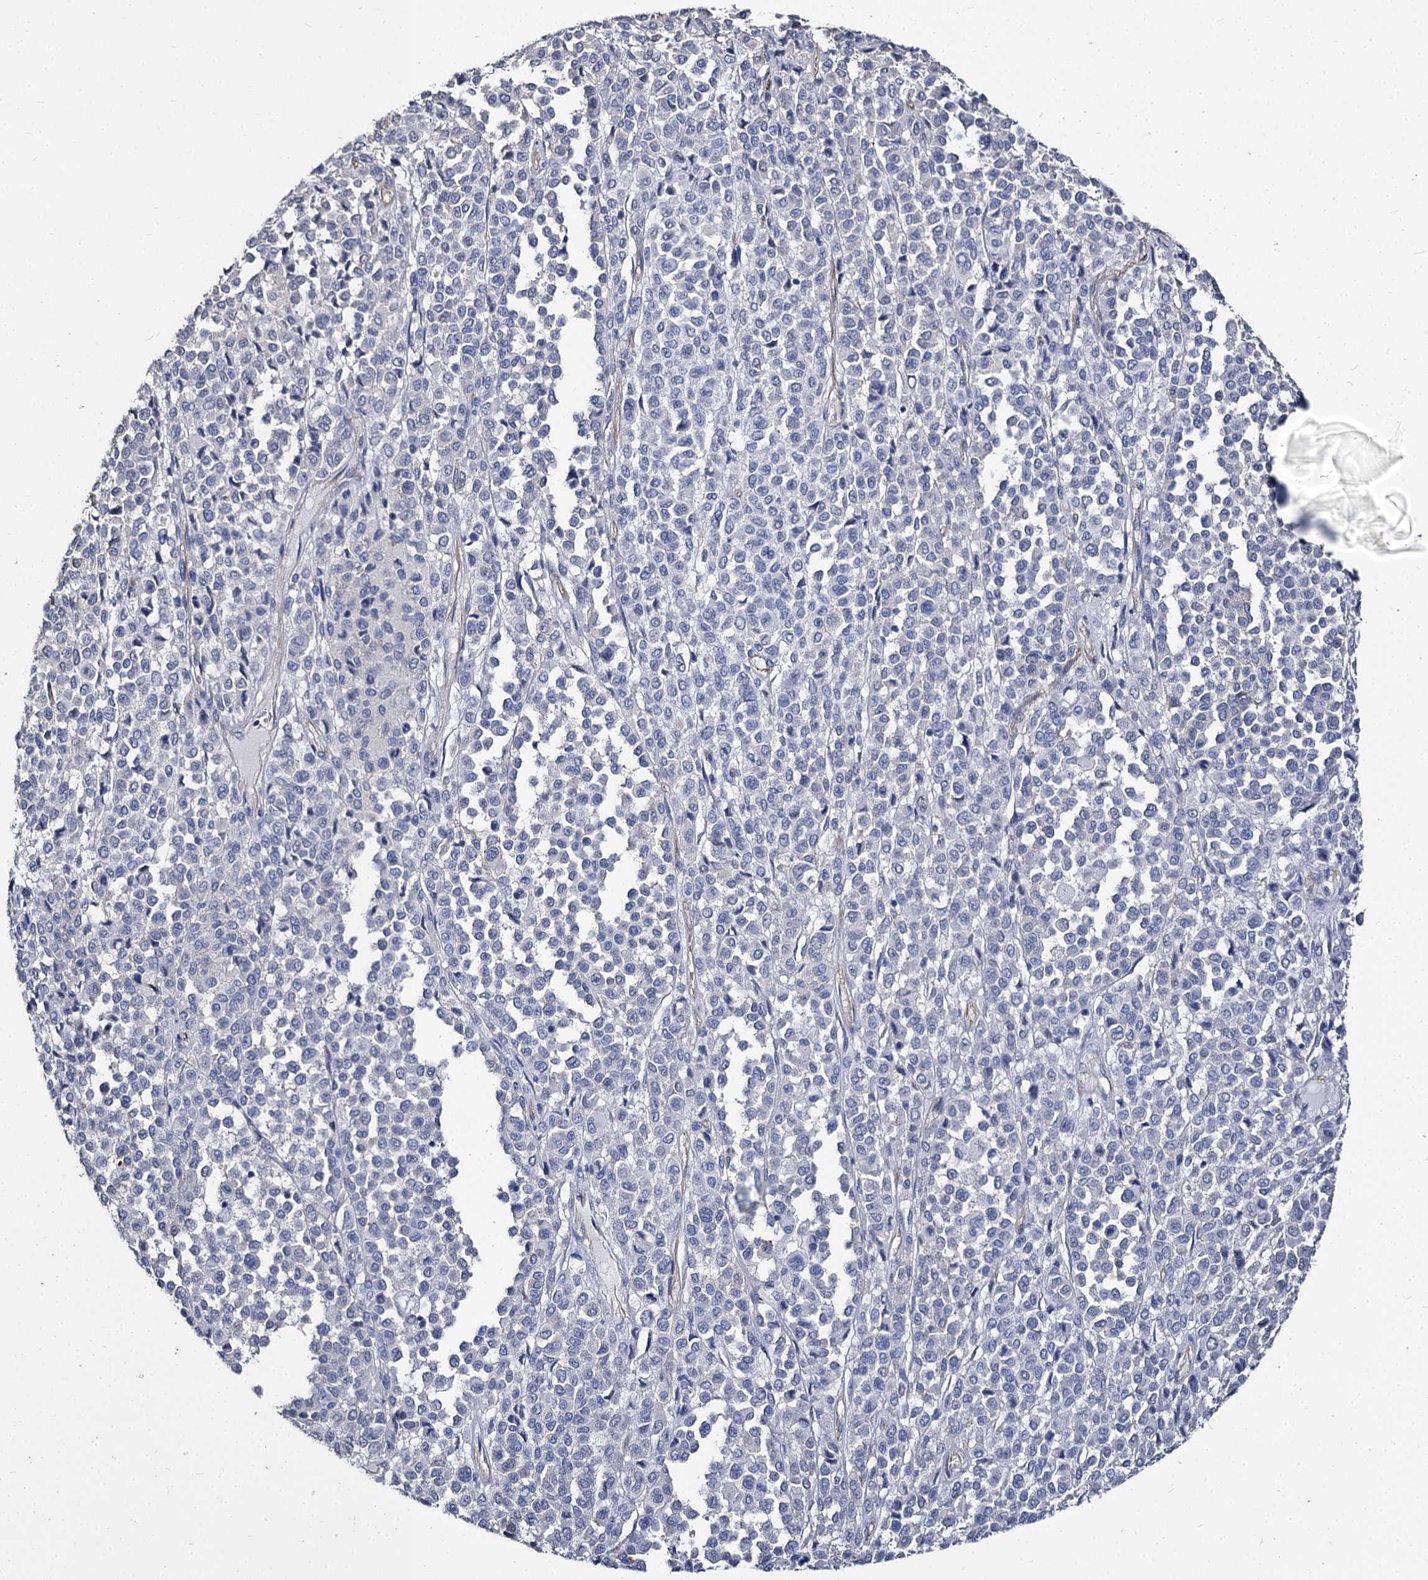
{"staining": {"intensity": "negative", "quantity": "none", "location": "none"}, "tissue": "melanoma", "cell_type": "Tumor cells", "image_type": "cancer", "snomed": [{"axis": "morphology", "description": "Malignant melanoma, Metastatic site"}, {"axis": "topography", "description": "Pancreas"}], "caption": "Immunohistochemistry (IHC) histopathology image of neoplastic tissue: human malignant melanoma (metastatic site) stained with DAB demonstrates no significant protein positivity in tumor cells. (IHC, brightfield microscopy, high magnification).", "gene": "CBFB", "patient": {"sex": "female", "age": 30}}